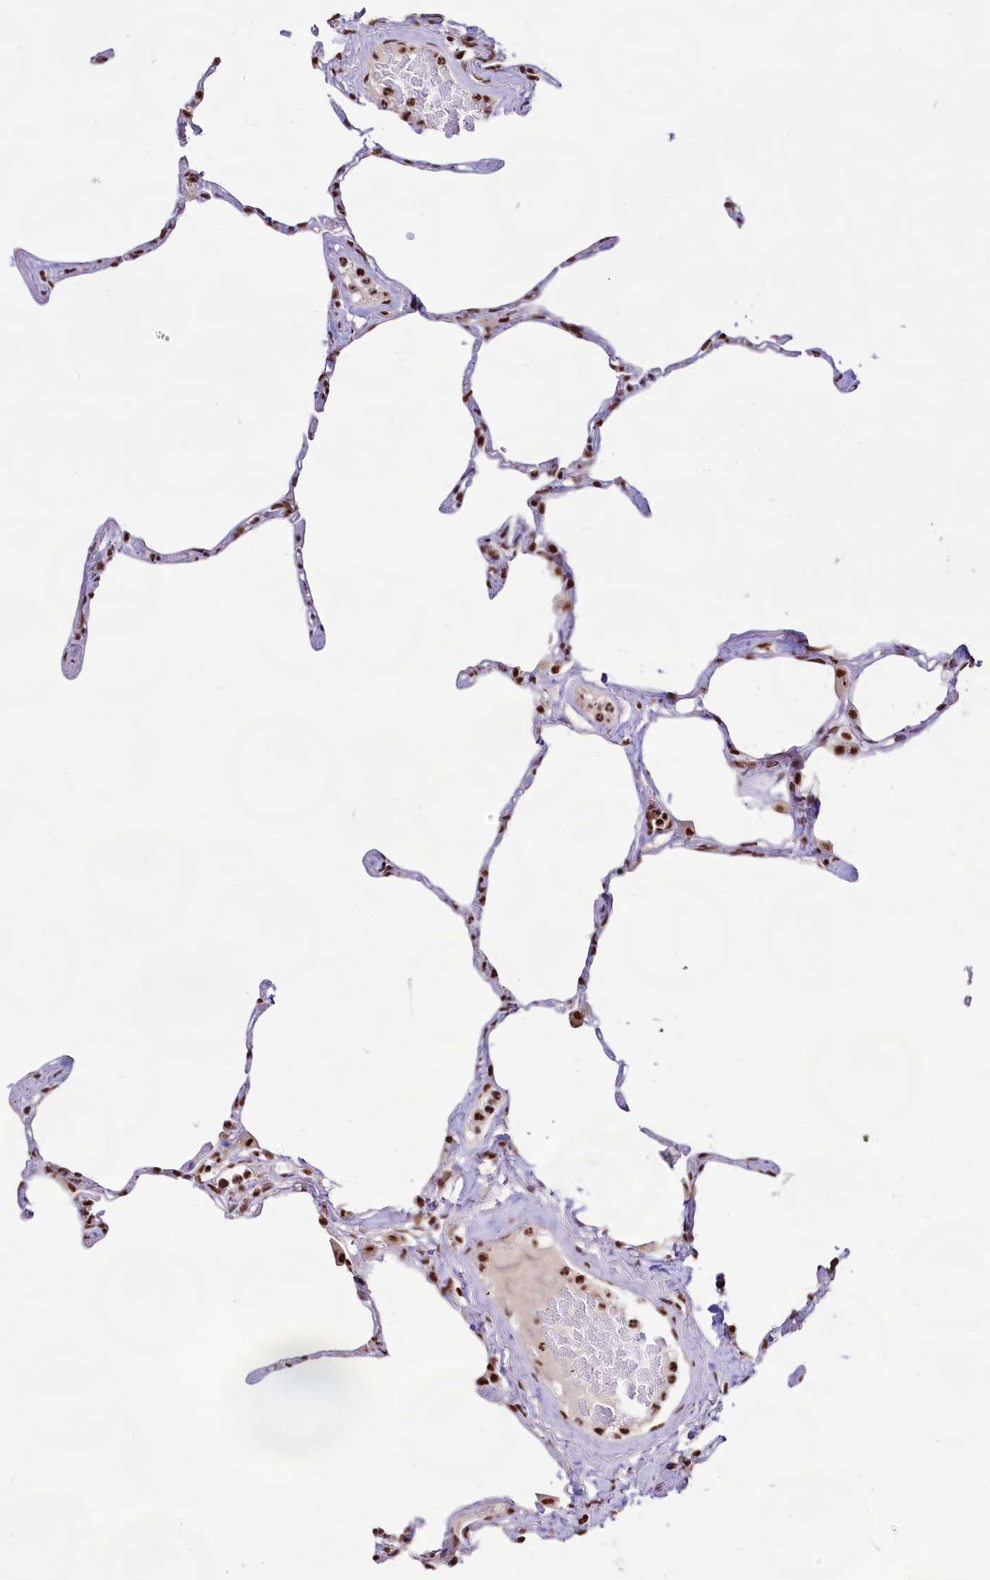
{"staining": {"intensity": "moderate", "quantity": ">75%", "location": "nuclear"}, "tissue": "lung", "cell_type": "Alveolar cells", "image_type": "normal", "snomed": [{"axis": "morphology", "description": "Normal tissue, NOS"}, {"axis": "topography", "description": "Lung"}], "caption": "A high-resolution micrograph shows immunohistochemistry staining of unremarkable lung, which exhibits moderate nuclear staining in about >75% of alveolar cells.", "gene": "HIRA", "patient": {"sex": "male", "age": 65}}